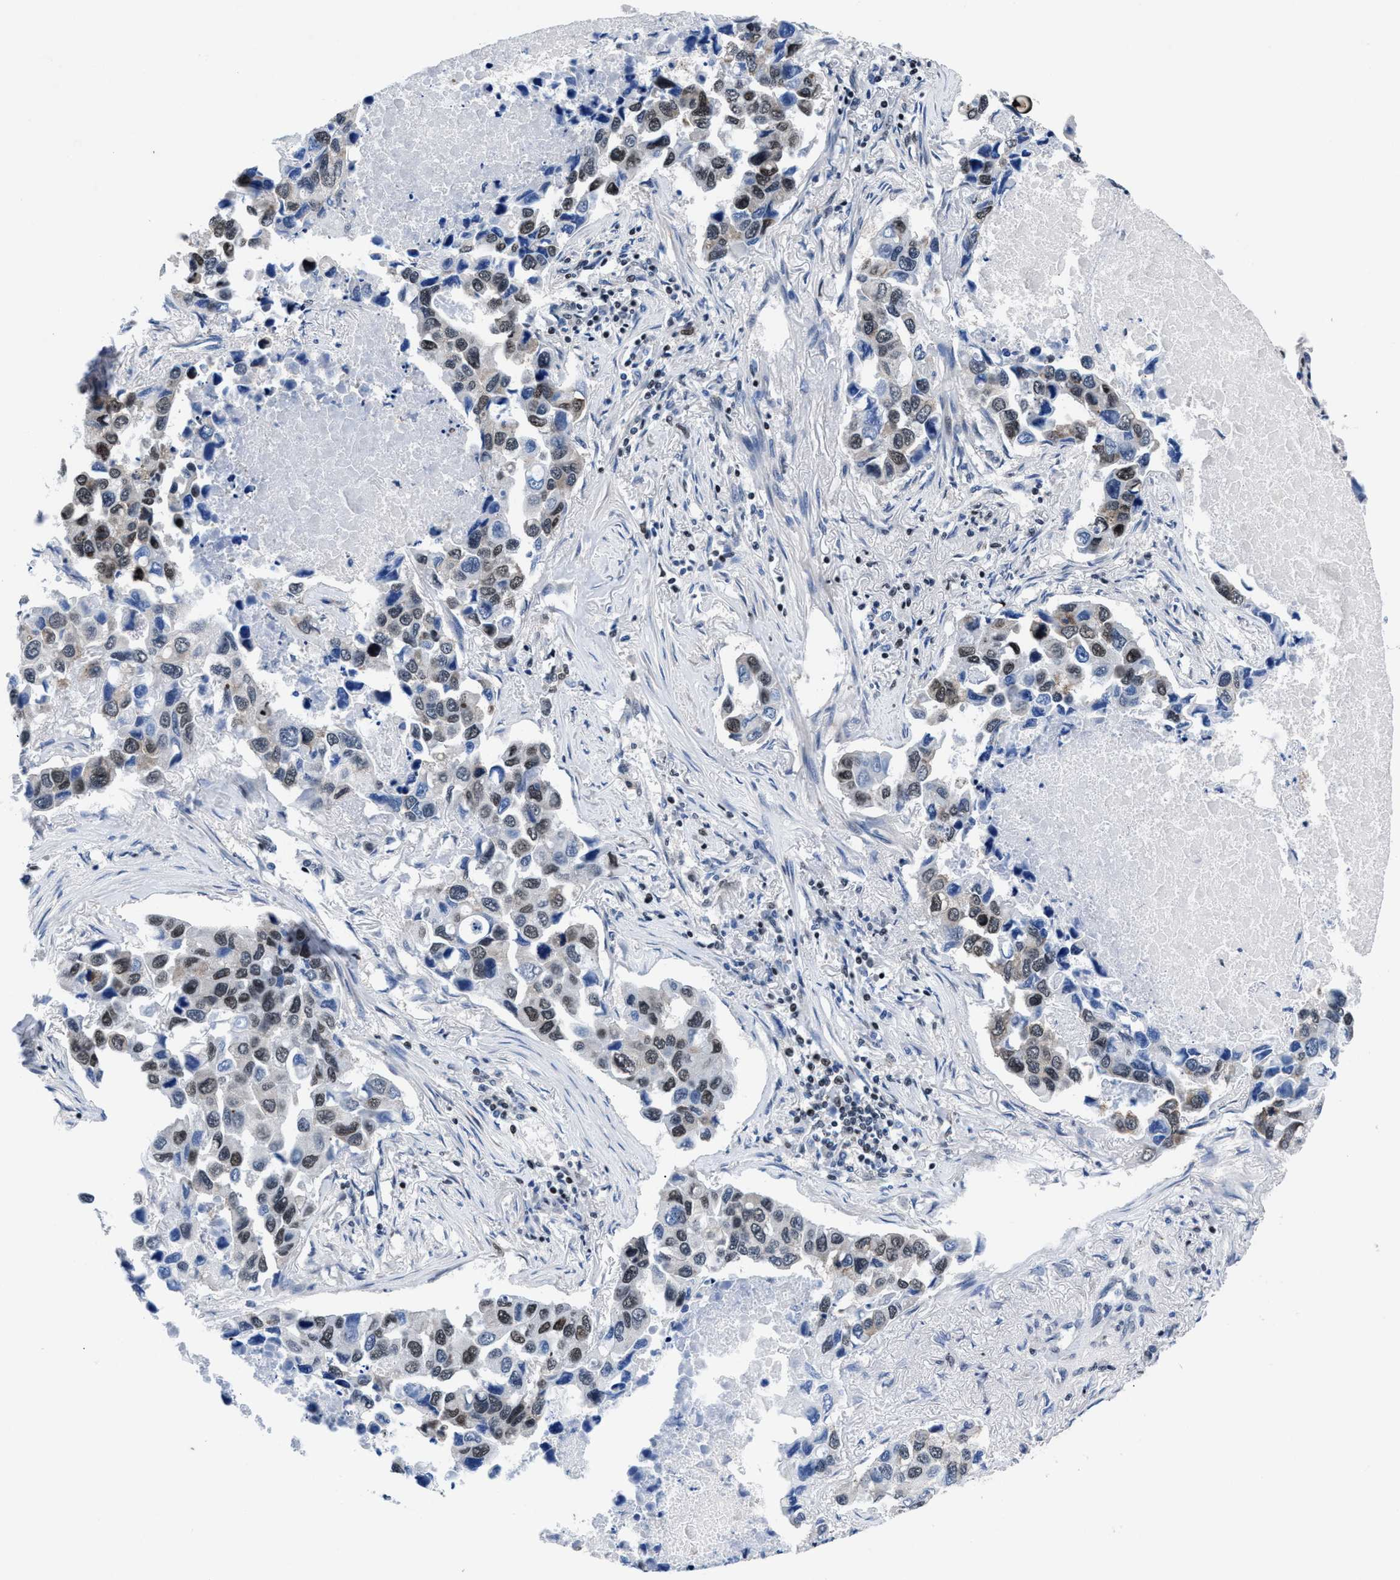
{"staining": {"intensity": "weak", "quantity": ">75%", "location": "nuclear"}, "tissue": "lung cancer", "cell_type": "Tumor cells", "image_type": "cancer", "snomed": [{"axis": "morphology", "description": "Adenocarcinoma, NOS"}, {"axis": "topography", "description": "Lung"}], "caption": "A histopathology image of lung cancer stained for a protein demonstrates weak nuclear brown staining in tumor cells.", "gene": "WDR81", "patient": {"sex": "male", "age": 64}}